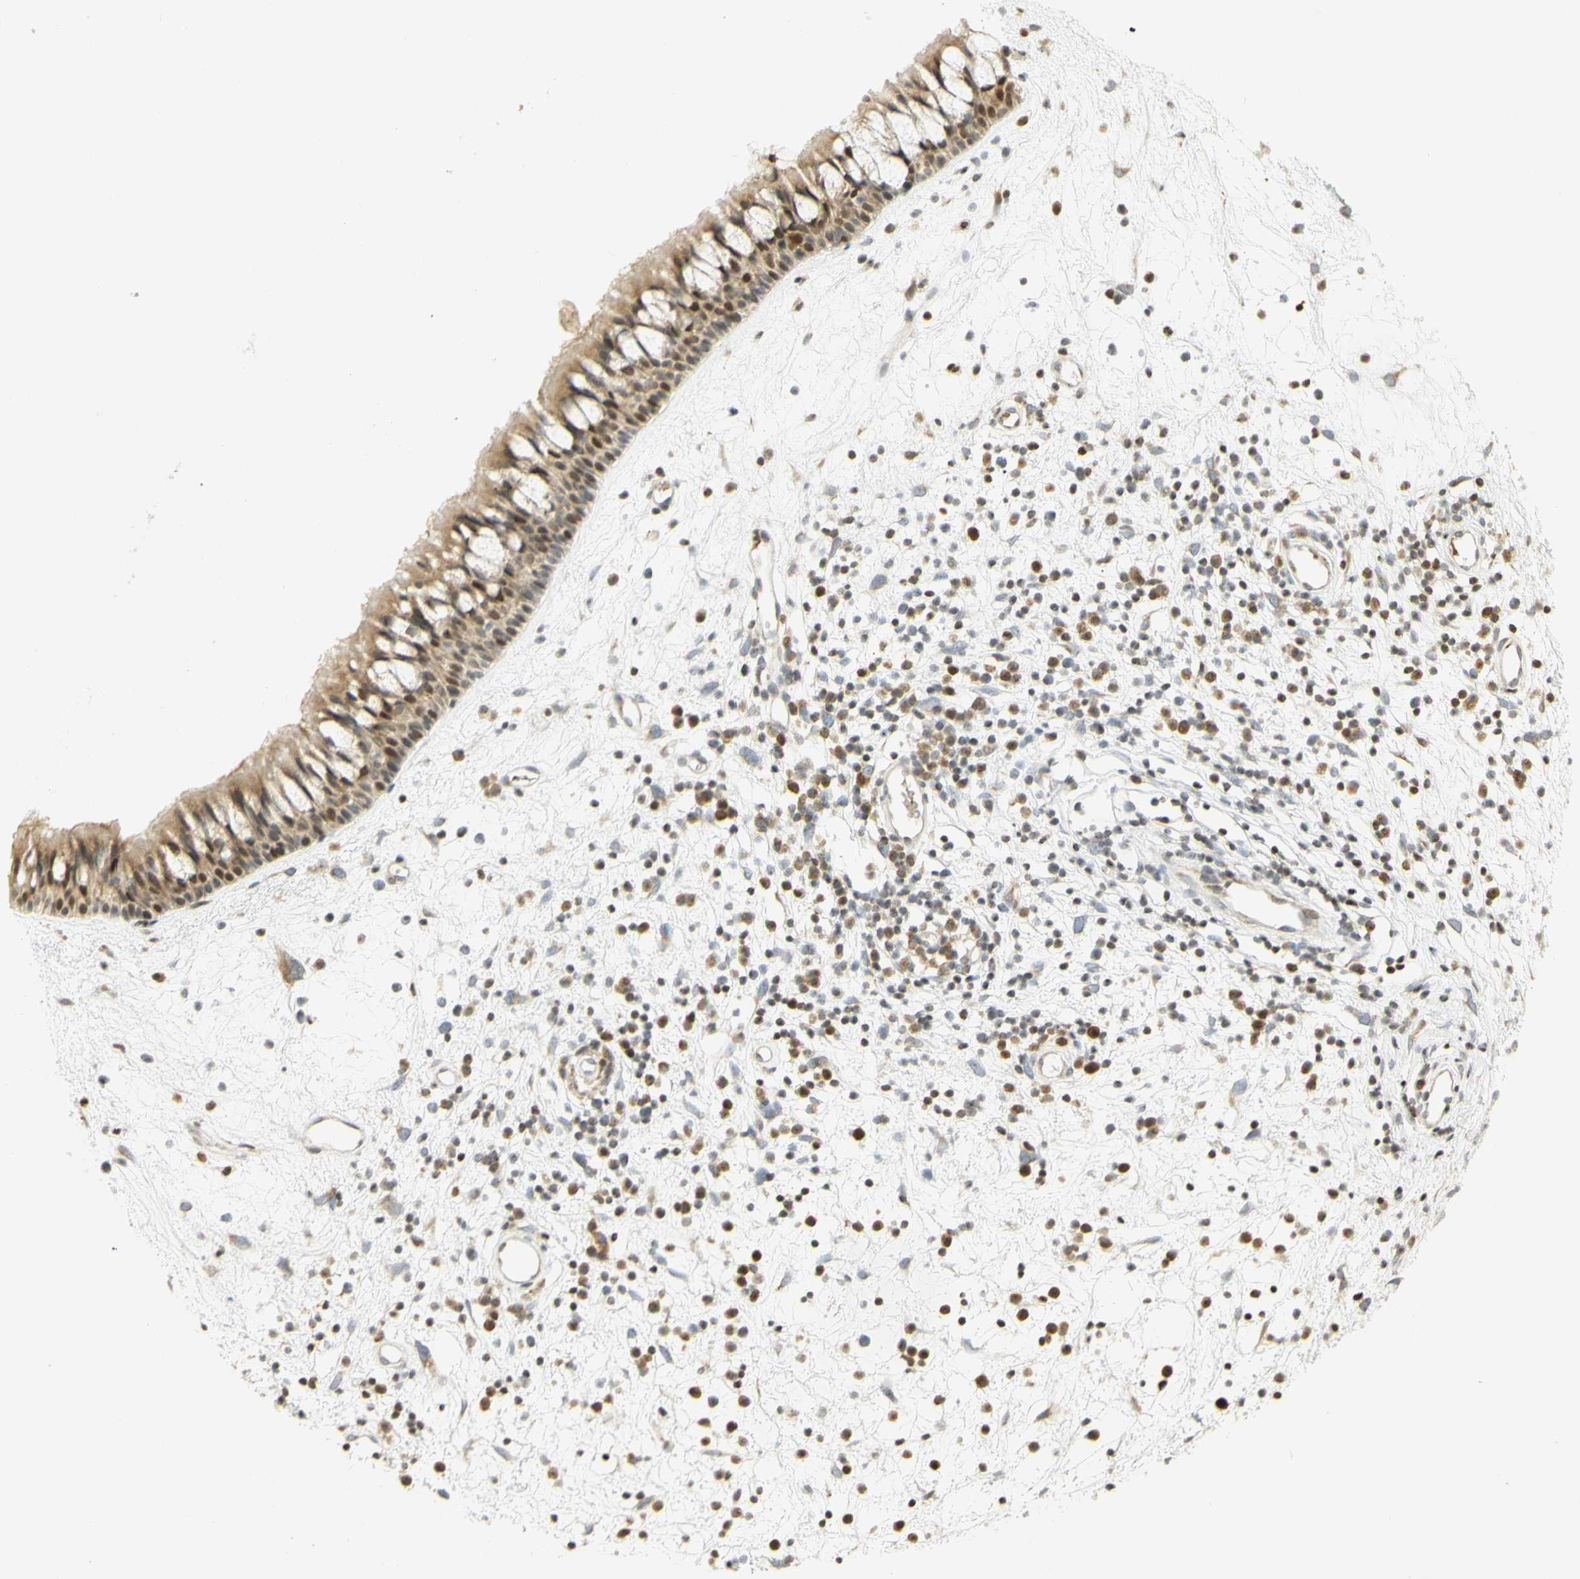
{"staining": {"intensity": "moderate", "quantity": ">75%", "location": "cytoplasmic/membranous,nuclear"}, "tissue": "nasopharynx", "cell_type": "Respiratory epithelial cells", "image_type": "normal", "snomed": [{"axis": "morphology", "description": "Normal tissue, NOS"}, {"axis": "morphology", "description": "Inflammation, NOS"}, {"axis": "topography", "description": "Nasopharynx"}], "caption": "Unremarkable nasopharynx shows moderate cytoplasmic/membranous,nuclear positivity in approximately >75% of respiratory epithelial cells.", "gene": "KIF11", "patient": {"sex": "male", "age": 48}}